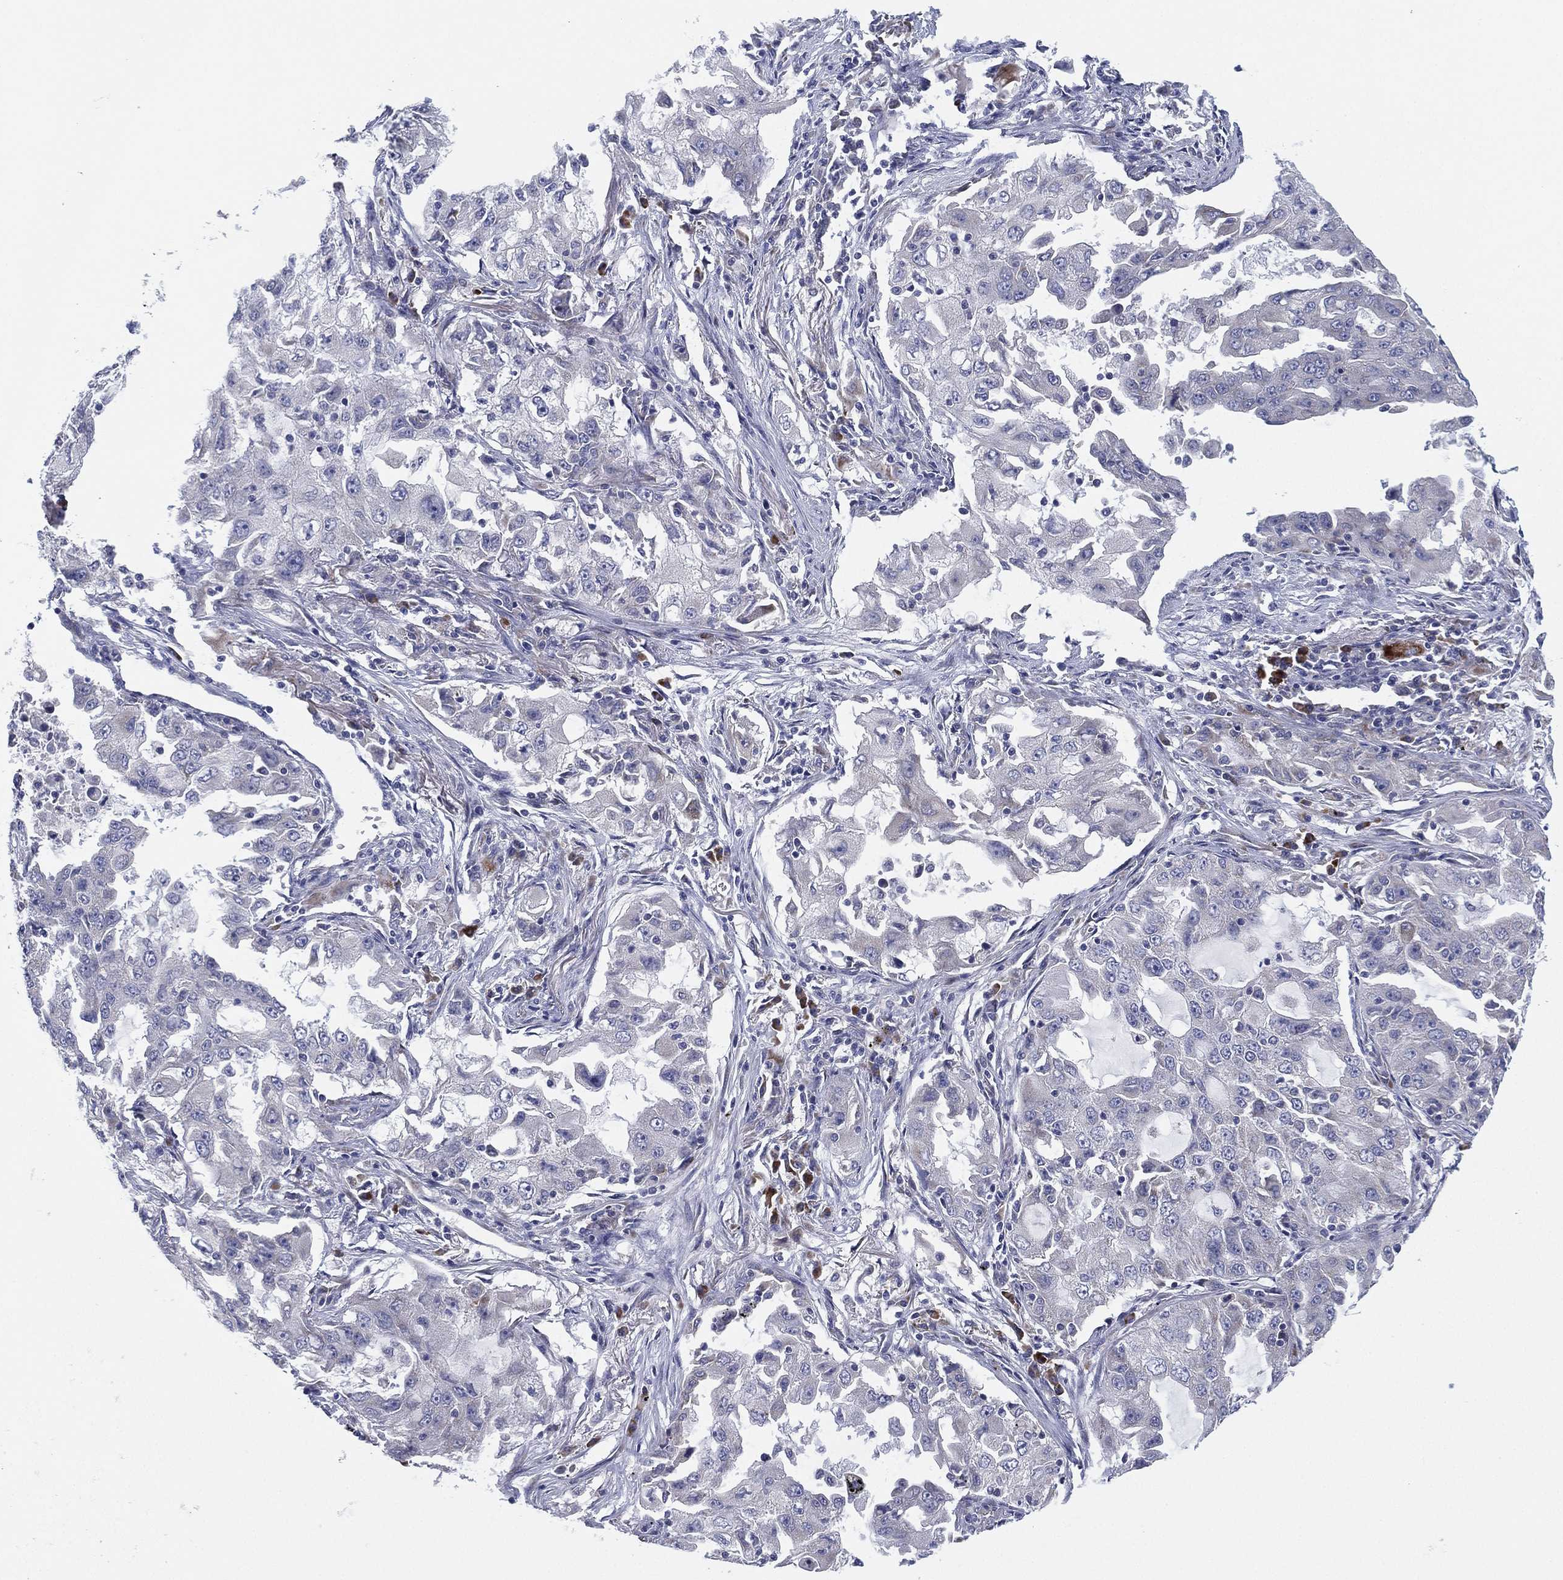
{"staining": {"intensity": "negative", "quantity": "none", "location": "none"}, "tissue": "lung cancer", "cell_type": "Tumor cells", "image_type": "cancer", "snomed": [{"axis": "morphology", "description": "Adenocarcinoma, NOS"}, {"axis": "topography", "description": "Lung"}], "caption": "Immunohistochemical staining of human lung adenocarcinoma reveals no significant expression in tumor cells.", "gene": "TMEM40", "patient": {"sex": "female", "age": 61}}